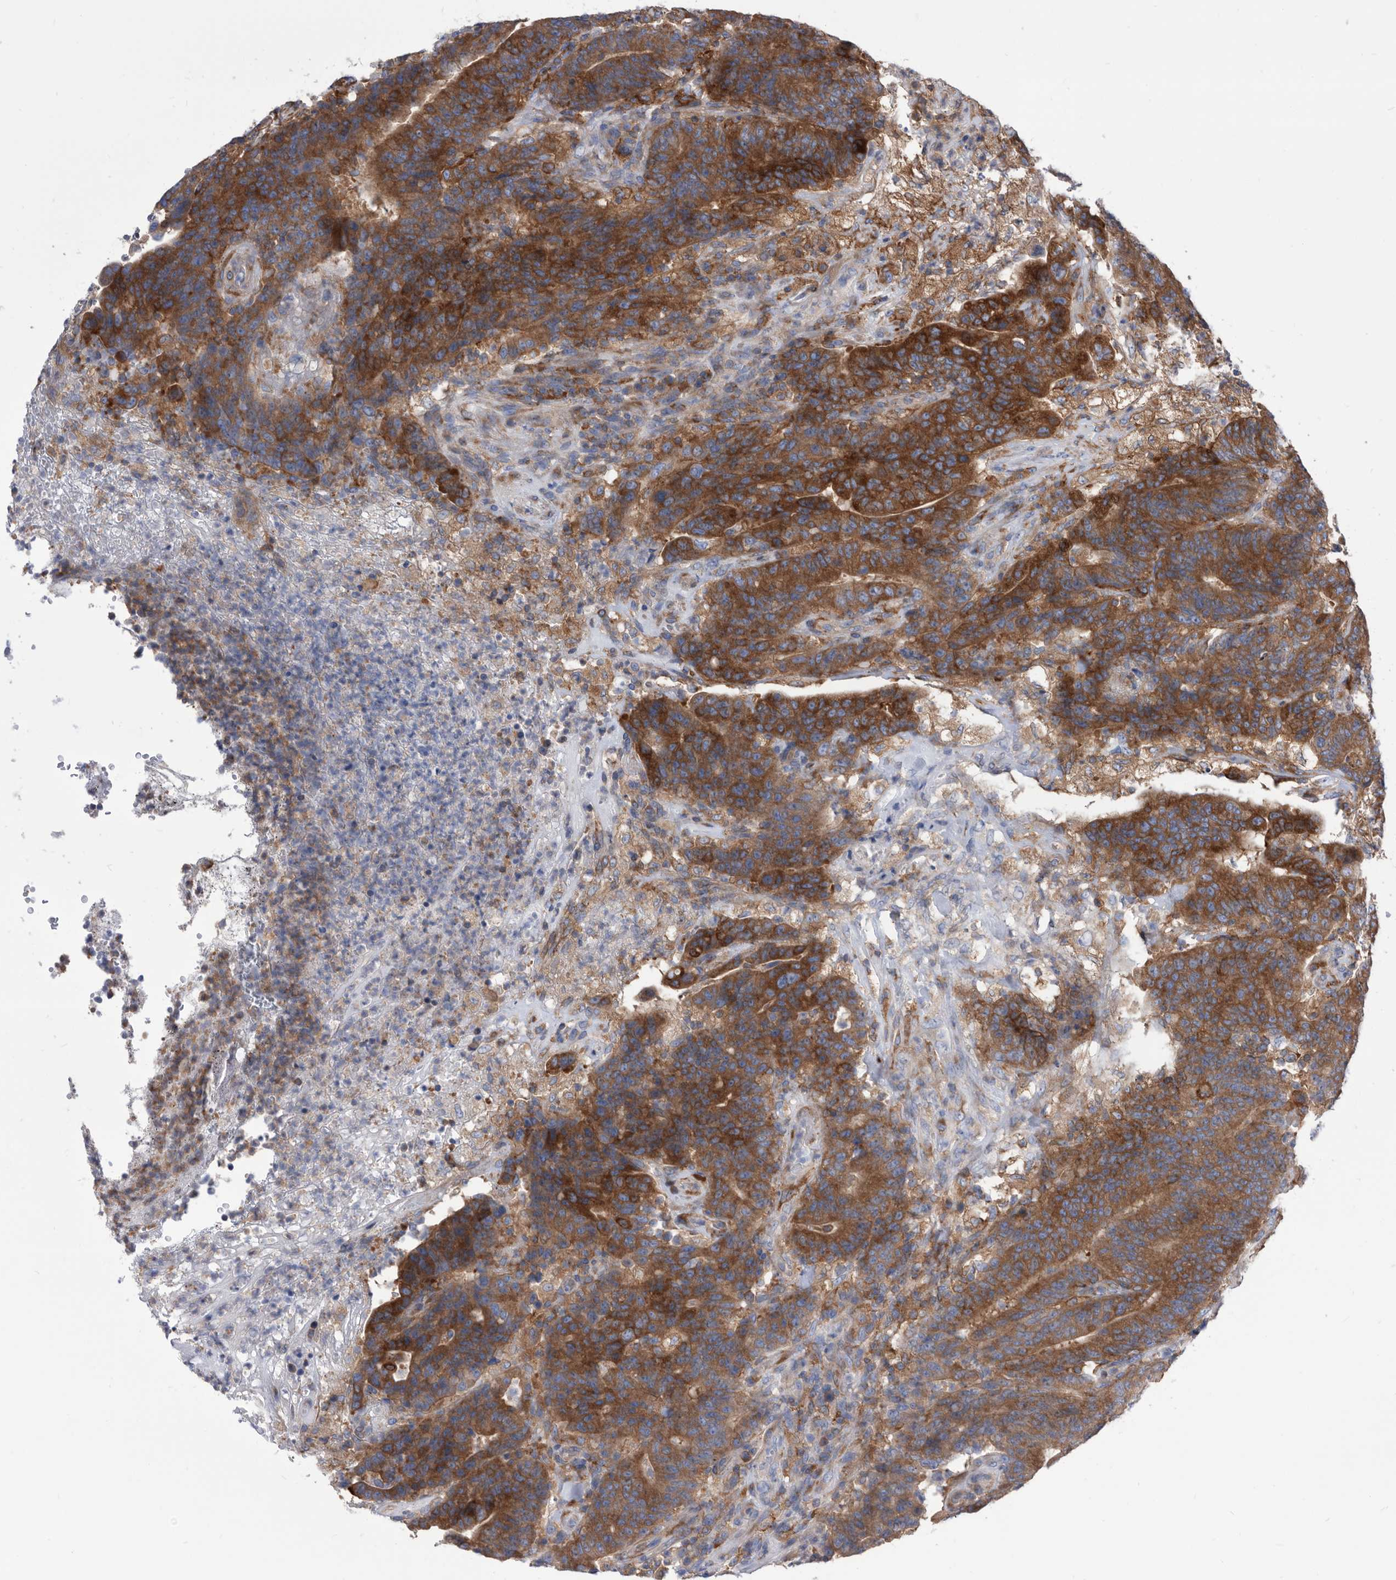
{"staining": {"intensity": "strong", "quantity": ">75%", "location": "cytoplasmic/membranous"}, "tissue": "colorectal cancer", "cell_type": "Tumor cells", "image_type": "cancer", "snomed": [{"axis": "morphology", "description": "Normal tissue, NOS"}, {"axis": "morphology", "description": "Adenocarcinoma, NOS"}, {"axis": "topography", "description": "Colon"}], "caption": "Brown immunohistochemical staining in human colorectal adenocarcinoma reveals strong cytoplasmic/membranous staining in approximately >75% of tumor cells. (DAB (3,3'-diaminobenzidine) = brown stain, brightfield microscopy at high magnification).", "gene": "SMG7", "patient": {"sex": "female", "age": 75}}